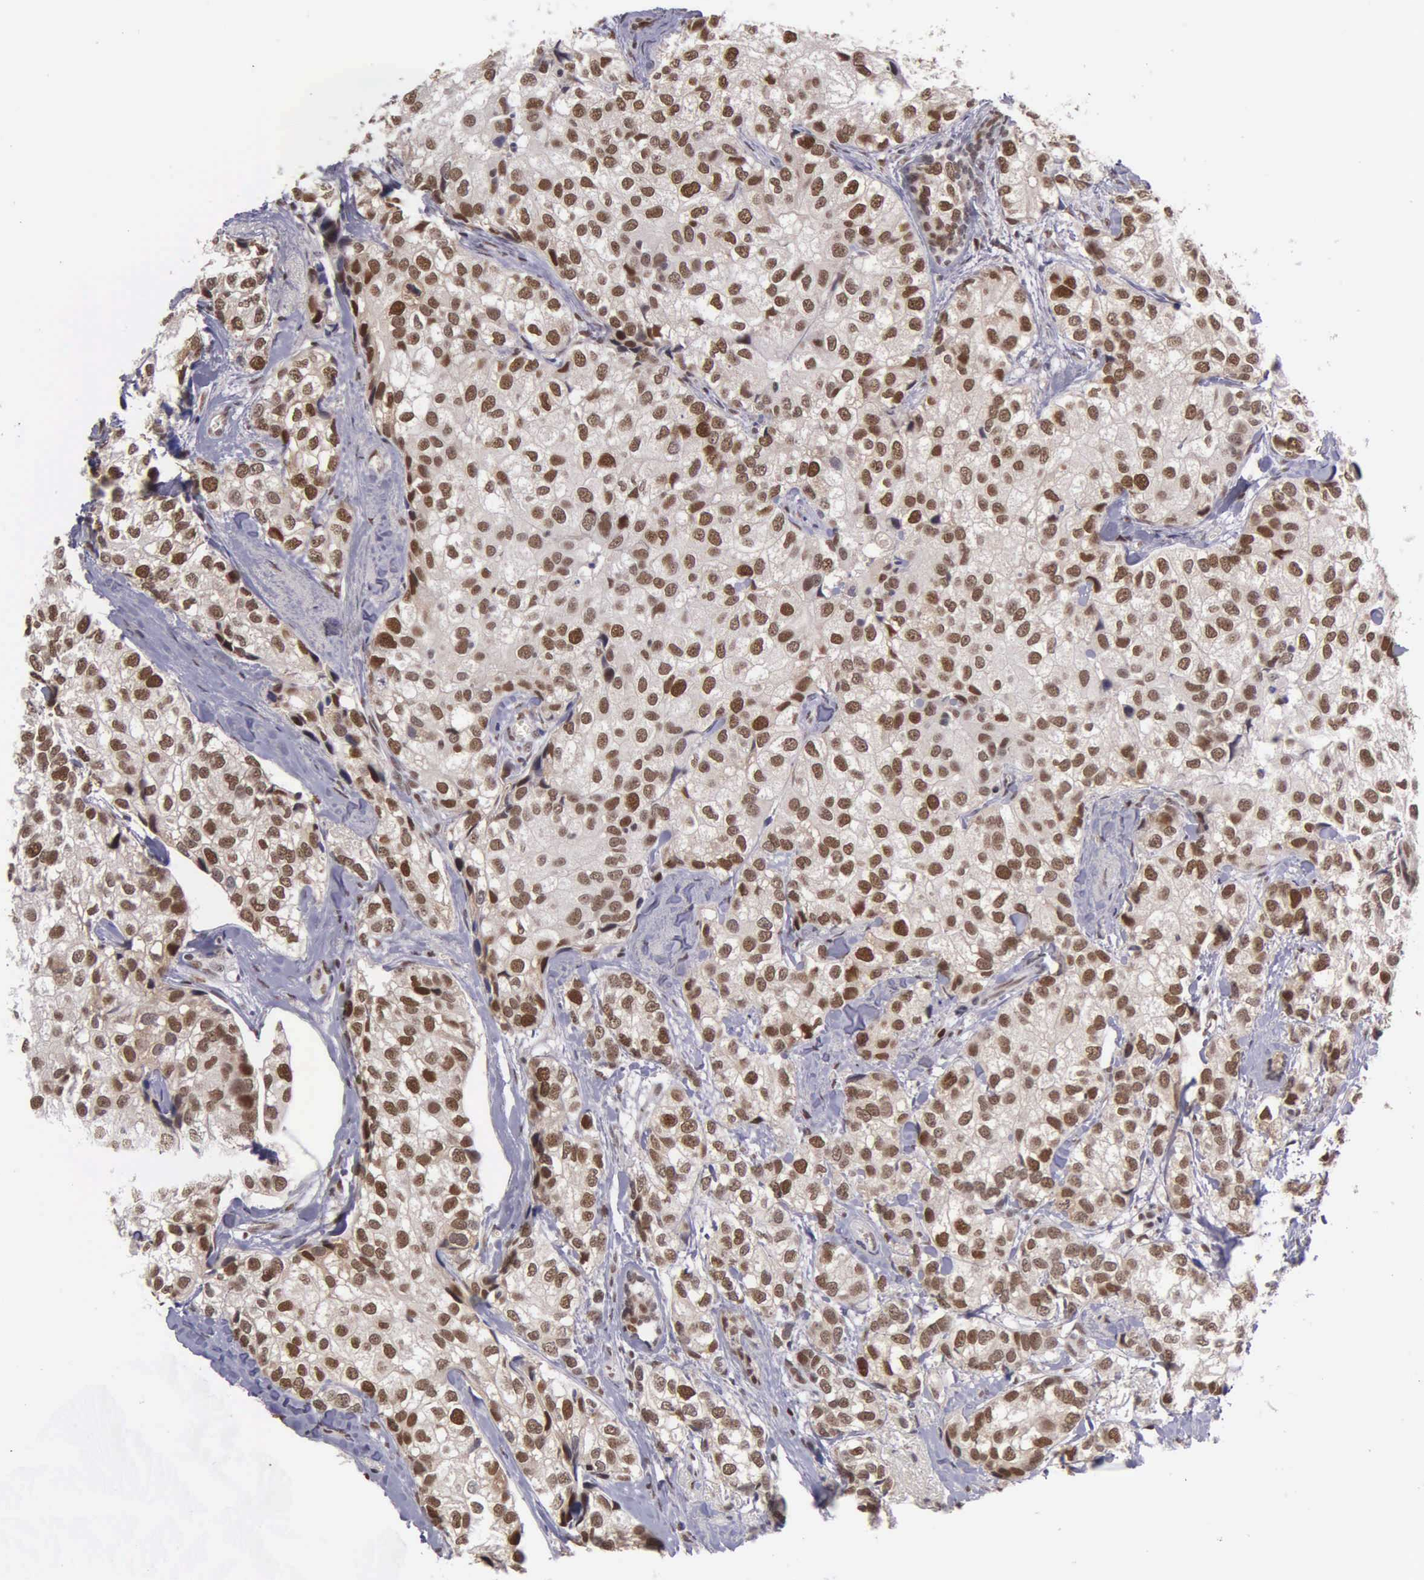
{"staining": {"intensity": "strong", "quantity": ">75%", "location": "cytoplasmic/membranous,nuclear"}, "tissue": "breast cancer", "cell_type": "Tumor cells", "image_type": "cancer", "snomed": [{"axis": "morphology", "description": "Duct carcinoma"}, {"axis": "topography", "description": "Breast"}], "caption": "Immunohistochemistry (DAB (3,3'-diaminobenzidine)) staining of human infiltrating ductal carcinoma (breast) shows strong cytoplasmic/membranous and nuclear protein staining in approximately >75% of tumor cells.", "gene": "UBR7", "patient": {"sex": "female", "age": 68}}